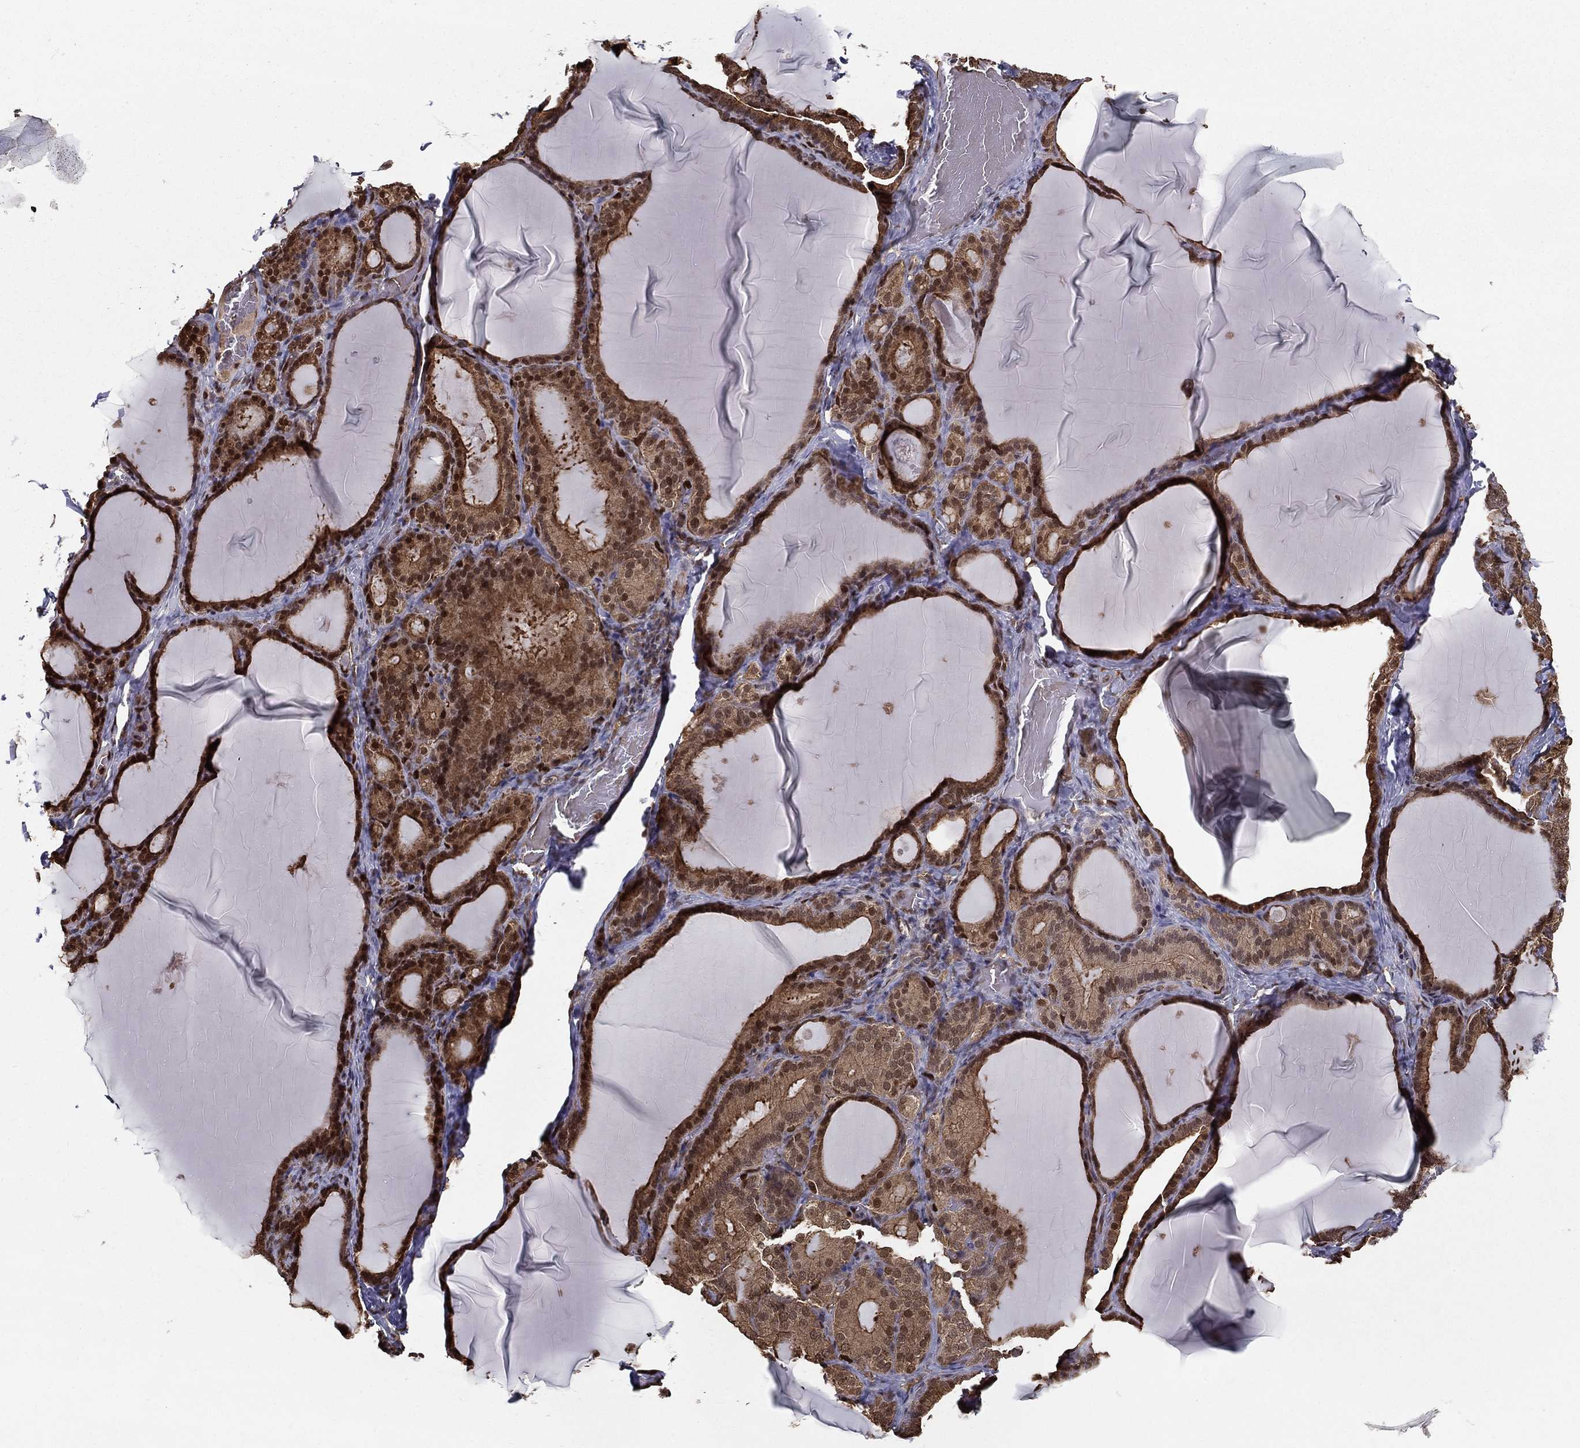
{"staining": {"intensity": "moderate", "quantity": ">75%", "location": "cytoplasmic/membranous,nuclear"}, "tissue": "thyroid gland", "cell_type": "Glandular cells", "image_type": "normal", "snomed": [{"axis": "morphology", "description": "Normal tissue, NOS"}, {"axis": "morphology", "description": "Hyperplasia, NOS"}, {"axis": "topography", "description": "Thyroid gland"}], "caption": "Brown immunohistochemical staining in normal human thyroid gland exhibits moderate cytoplasmic/membranous,nuclear expression in about >75% of glandular cells. The staining is performed using DAB brown chromogen to label protein expression. The nuclei are counter-stained blue using hematoxylin.", "gene": "SLC6A6", "patient": {"sex": "female", "age": 27}}